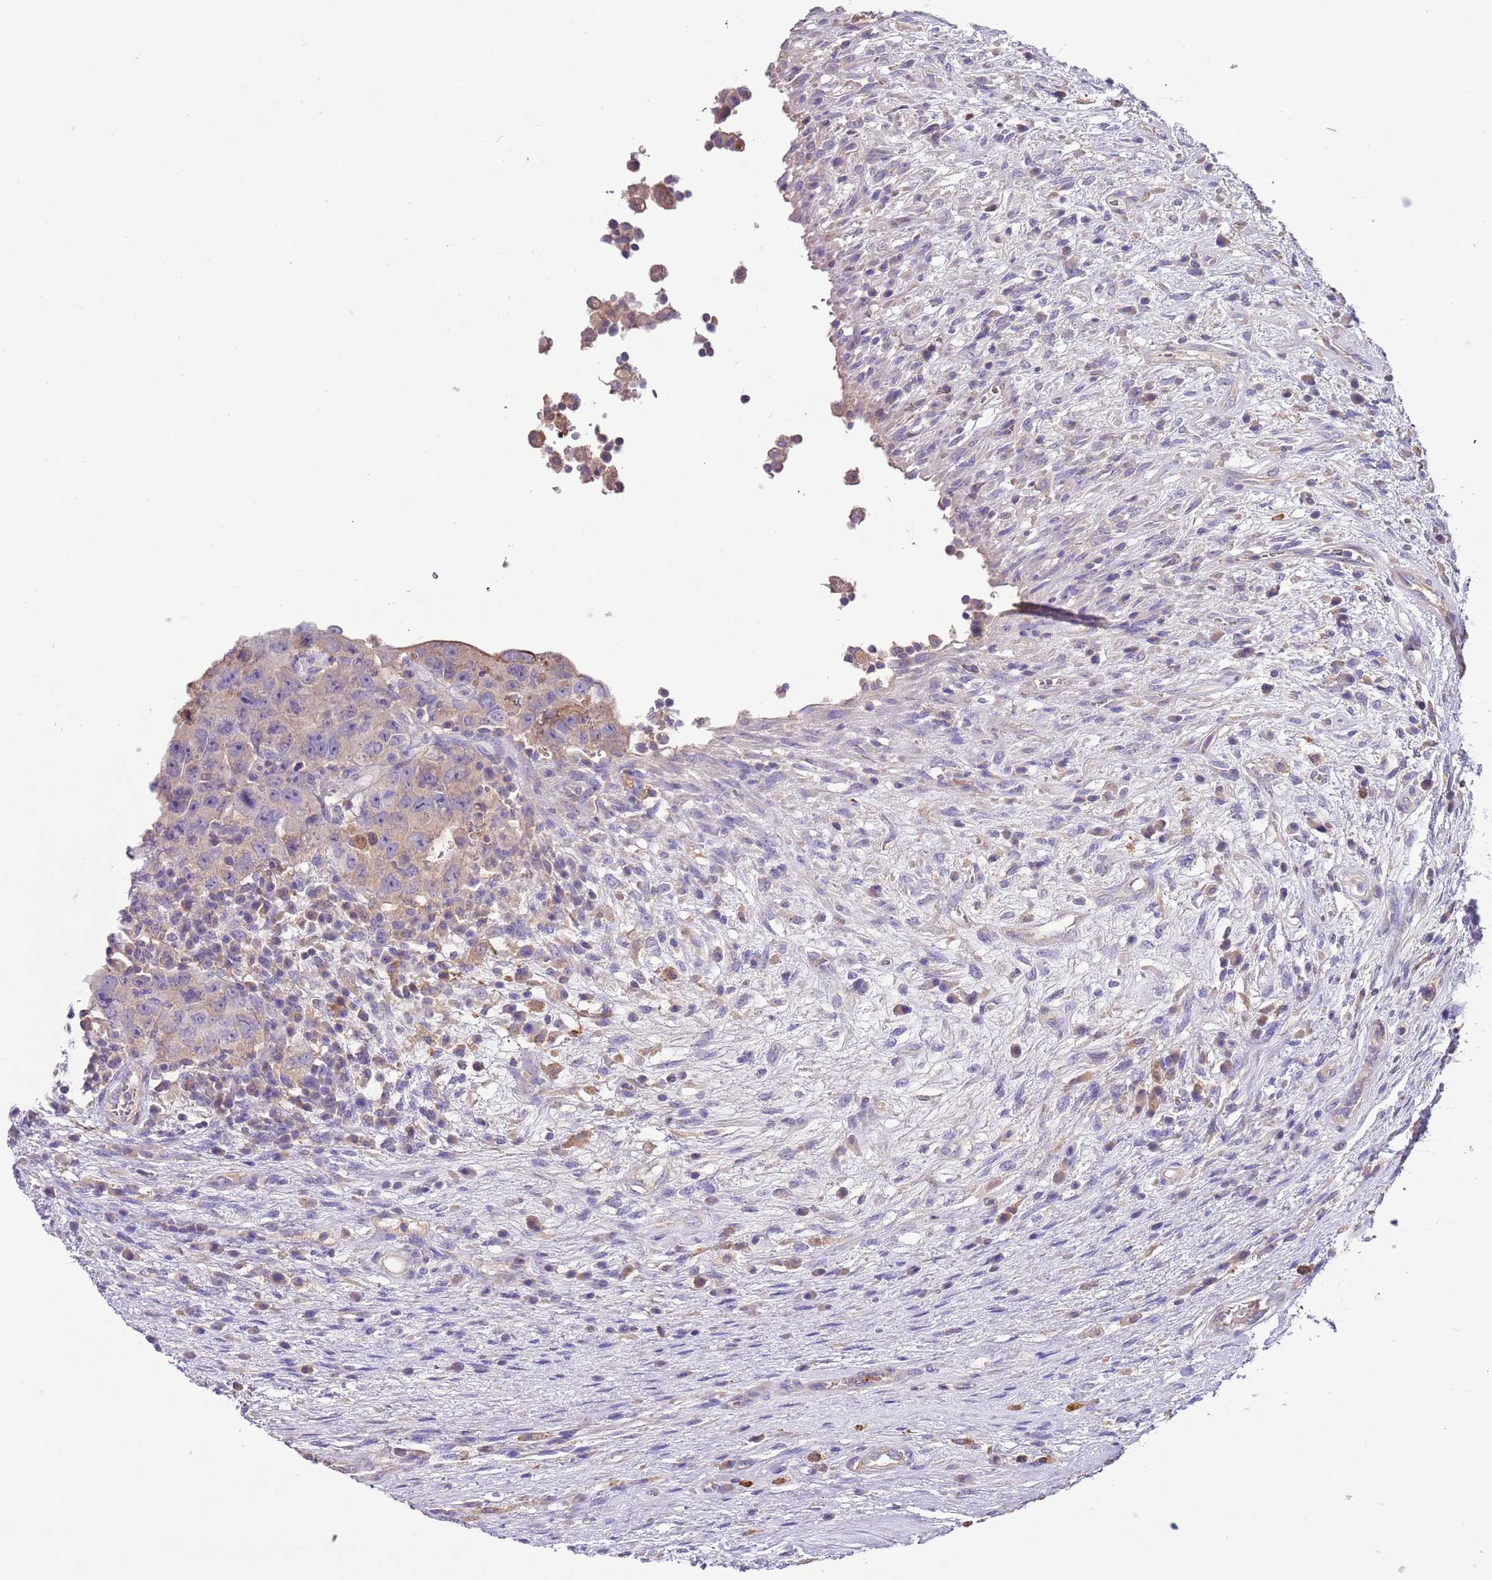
{"staining": {"intensity": "weak", "quantity": "<25%", "location": "cytoplasmic/membranous"}, "tissue": "testis cancer", "cell_type": "Tumor cells", "image_type": "cancer", "snomed": [{"axis": "morphology", "description": "Carcinoma, Embryonal, NOS"}, {"axis": "topography", "description": "Testis"}], "caption": "Immunohistochemical staining of human testis cancer (embryonal carcinoma) demonstrates no significant expression in tumor cells.", "gene": "HES3", "patient": {"sex": "male", "age": 26}}